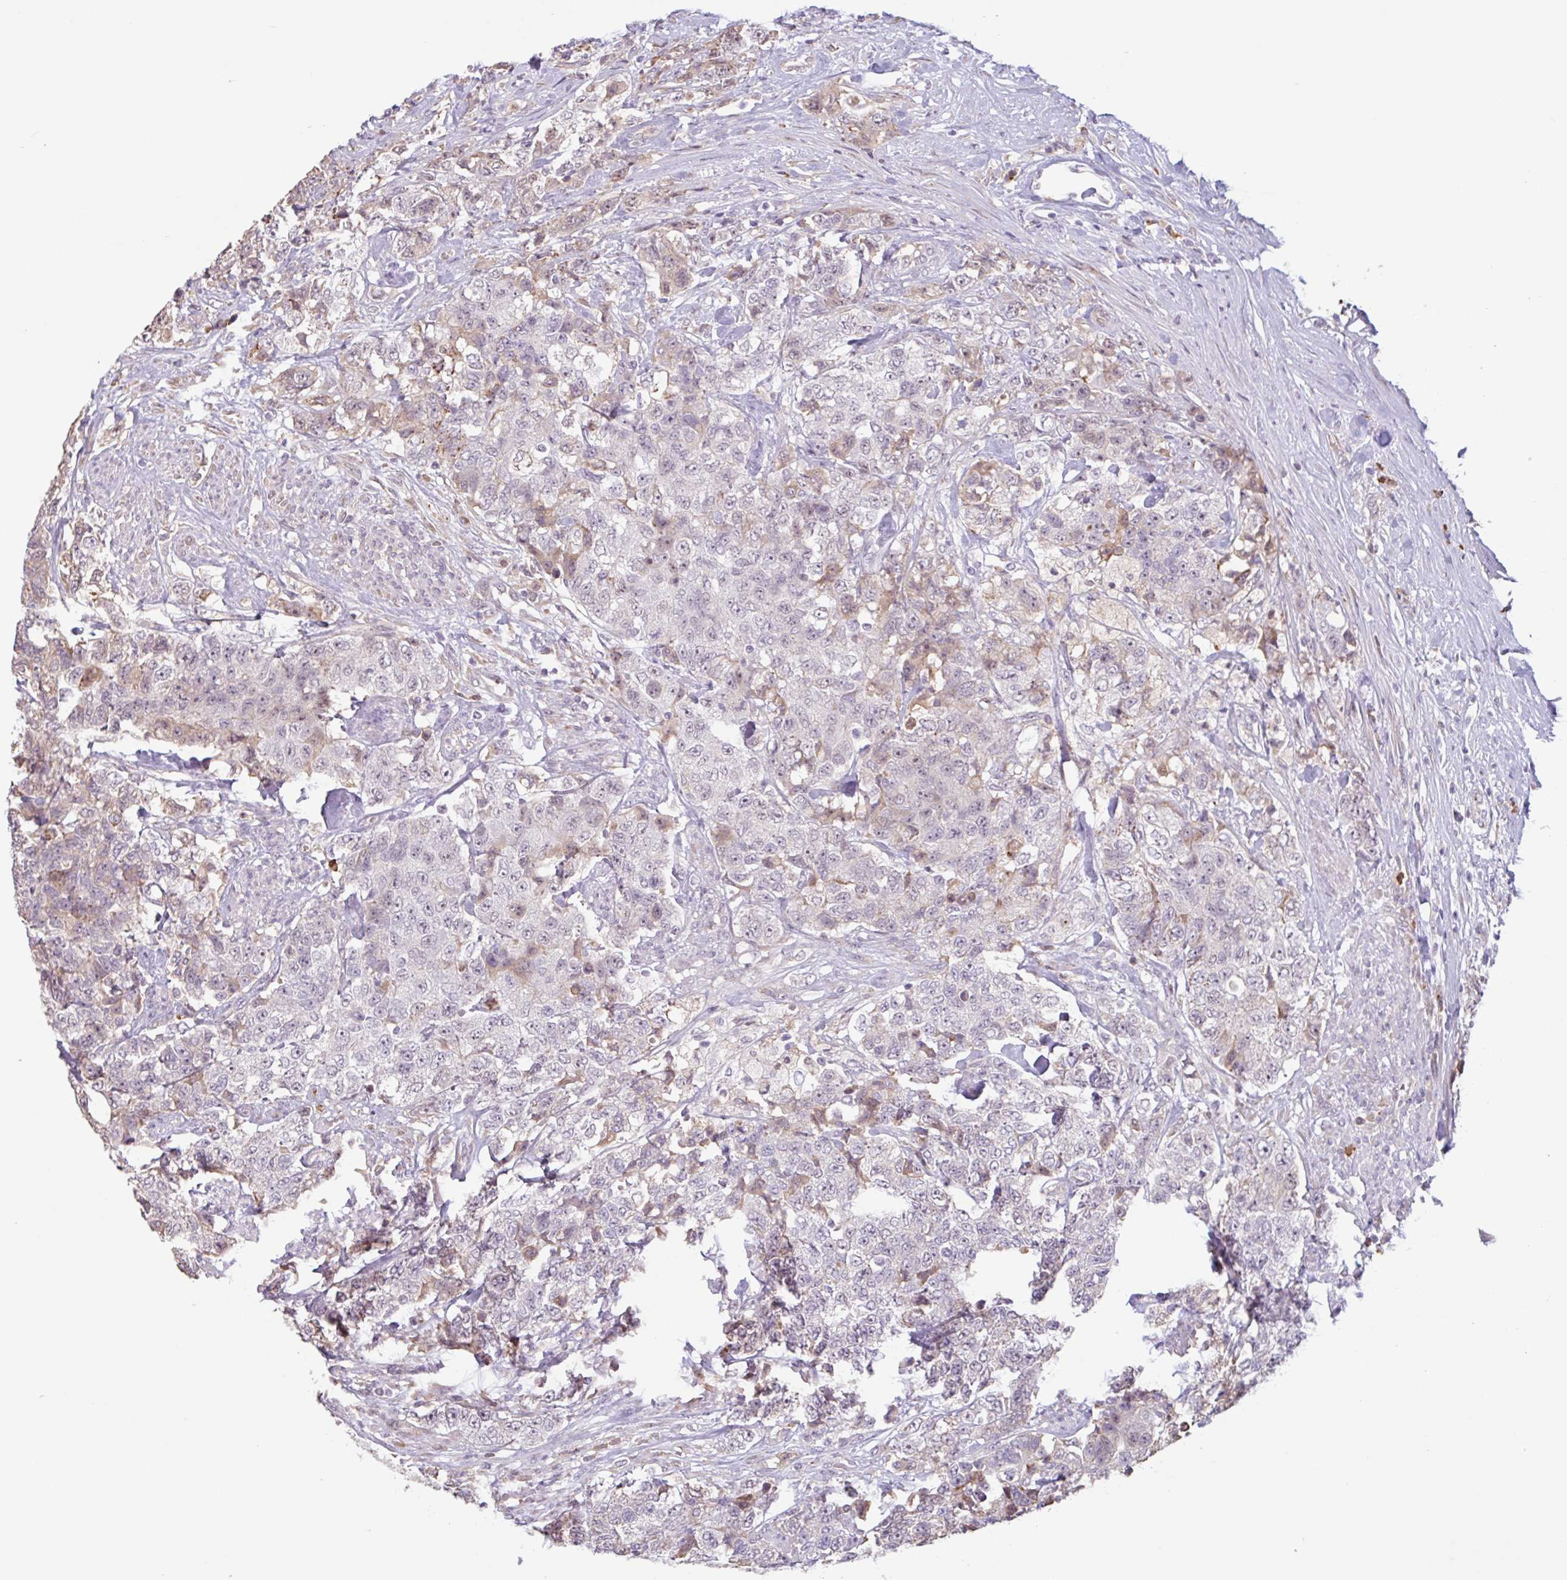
{"staining": {"intensity": "weak", "quantity": "<25%", "location": "cytoplasmic/membranous,nuclear"}, "tissue": "urothelial cancer", "cell_type": "Tumor cells", "image_type": "cancer", "snomed": [{"axis": "morphology", "description": "Urothelial carcinoma, High grade"}, {"axis": "topography", "description": "Urinary bladder"}], "caption": "Immunohistochemistry (IHC) of human high-grade urothelial carcinoma exhibits no positivity in tumor cells.", "gene": "TAF1D", "patient": {"sex": "female", "age": 78}}